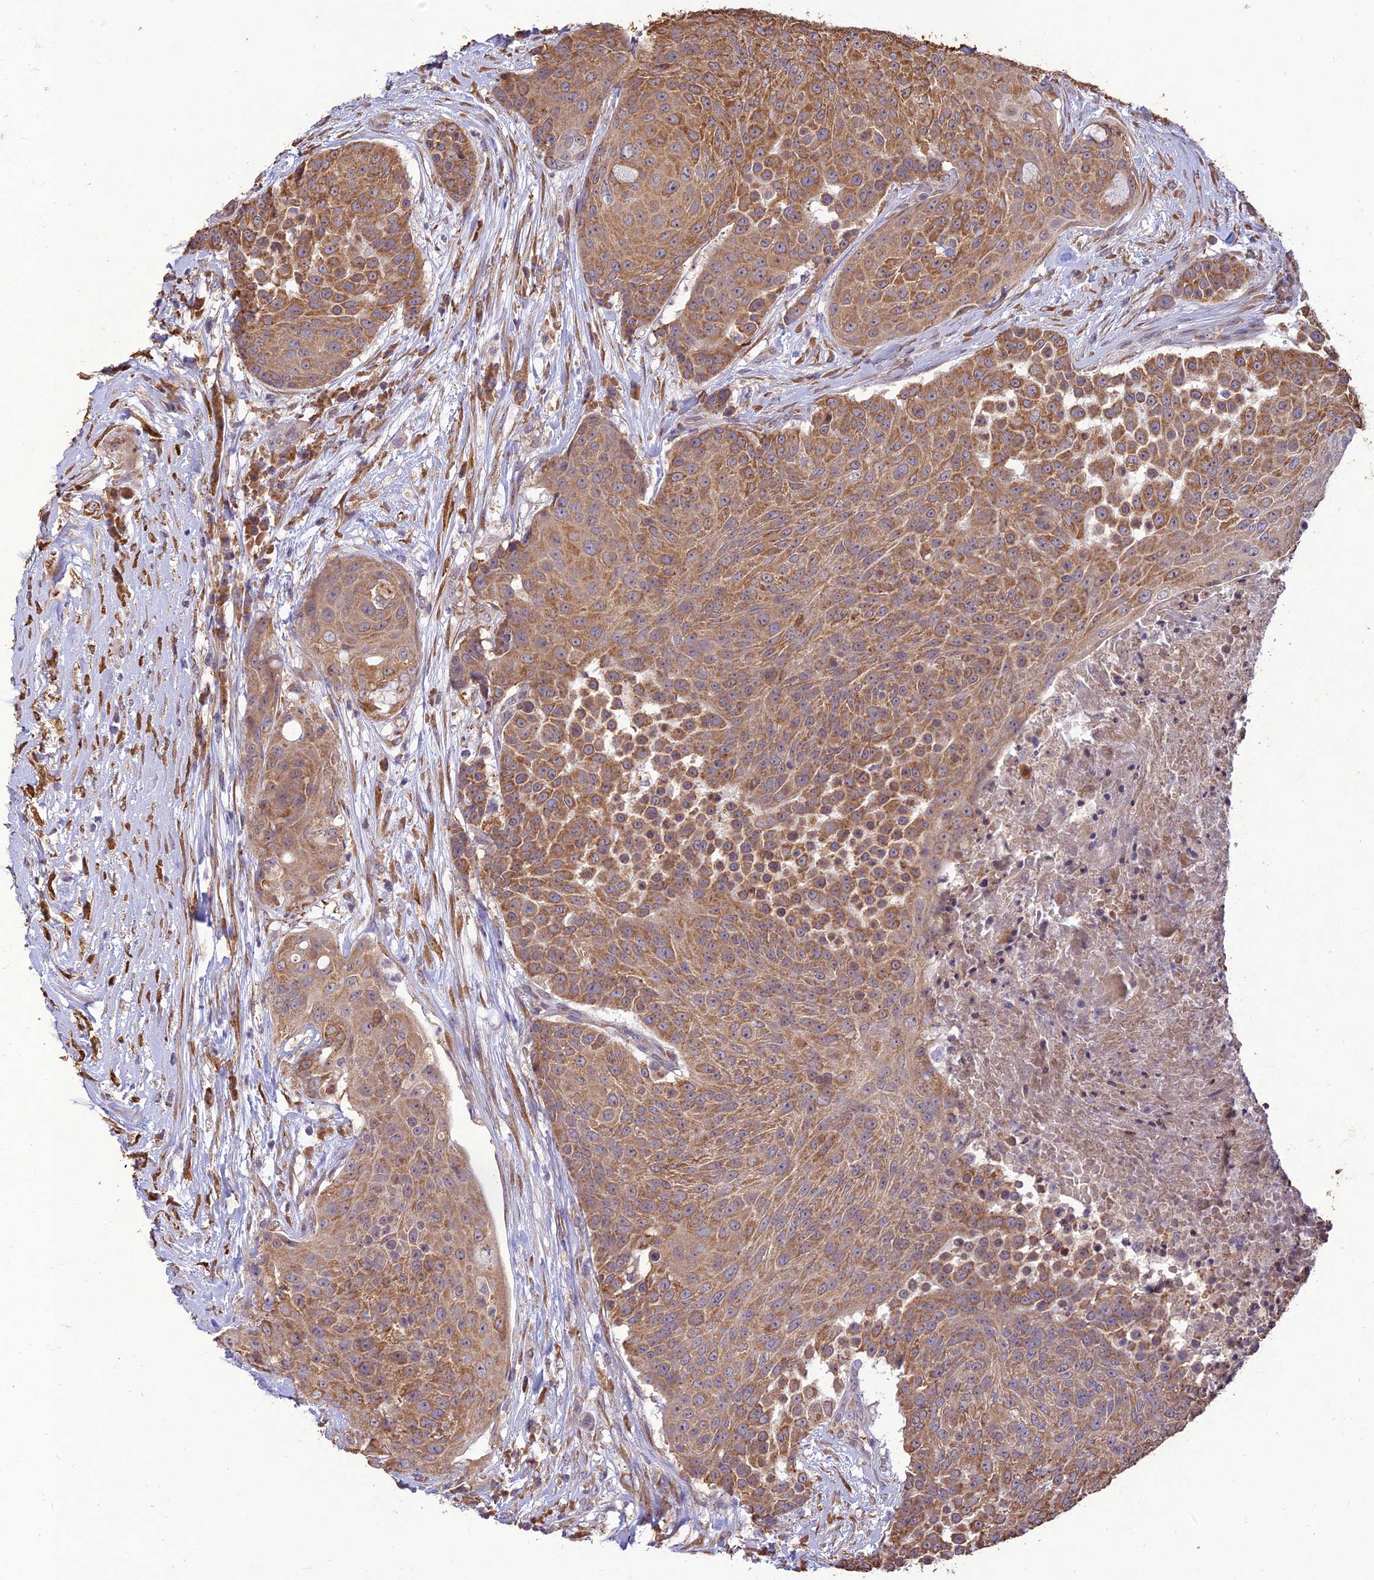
{"staining": {"intensity": "moderate", "quantity": ">75%", "location": "cytoplasmic/membranous"}, "tissue": "urothelial cancer", "cell_type": "Tumor cells", "image_type": "cancer", "snomed": [{"axis": "morphology", "description": "Urothelial carcinoma, High grade"}, {"axis": "topography", "description": "Urinary bladder"}], "caption": "Protein staining of urothelial cancer tissue exhibits moderate cytoplasmic/membranous positivity in approximately >75% of tumor cells. (brown staining indicates protein expression, while blue staining denotes nuclei).", "gene": "PPP1R11", "patient": {"sex": "female", "age": 63}}